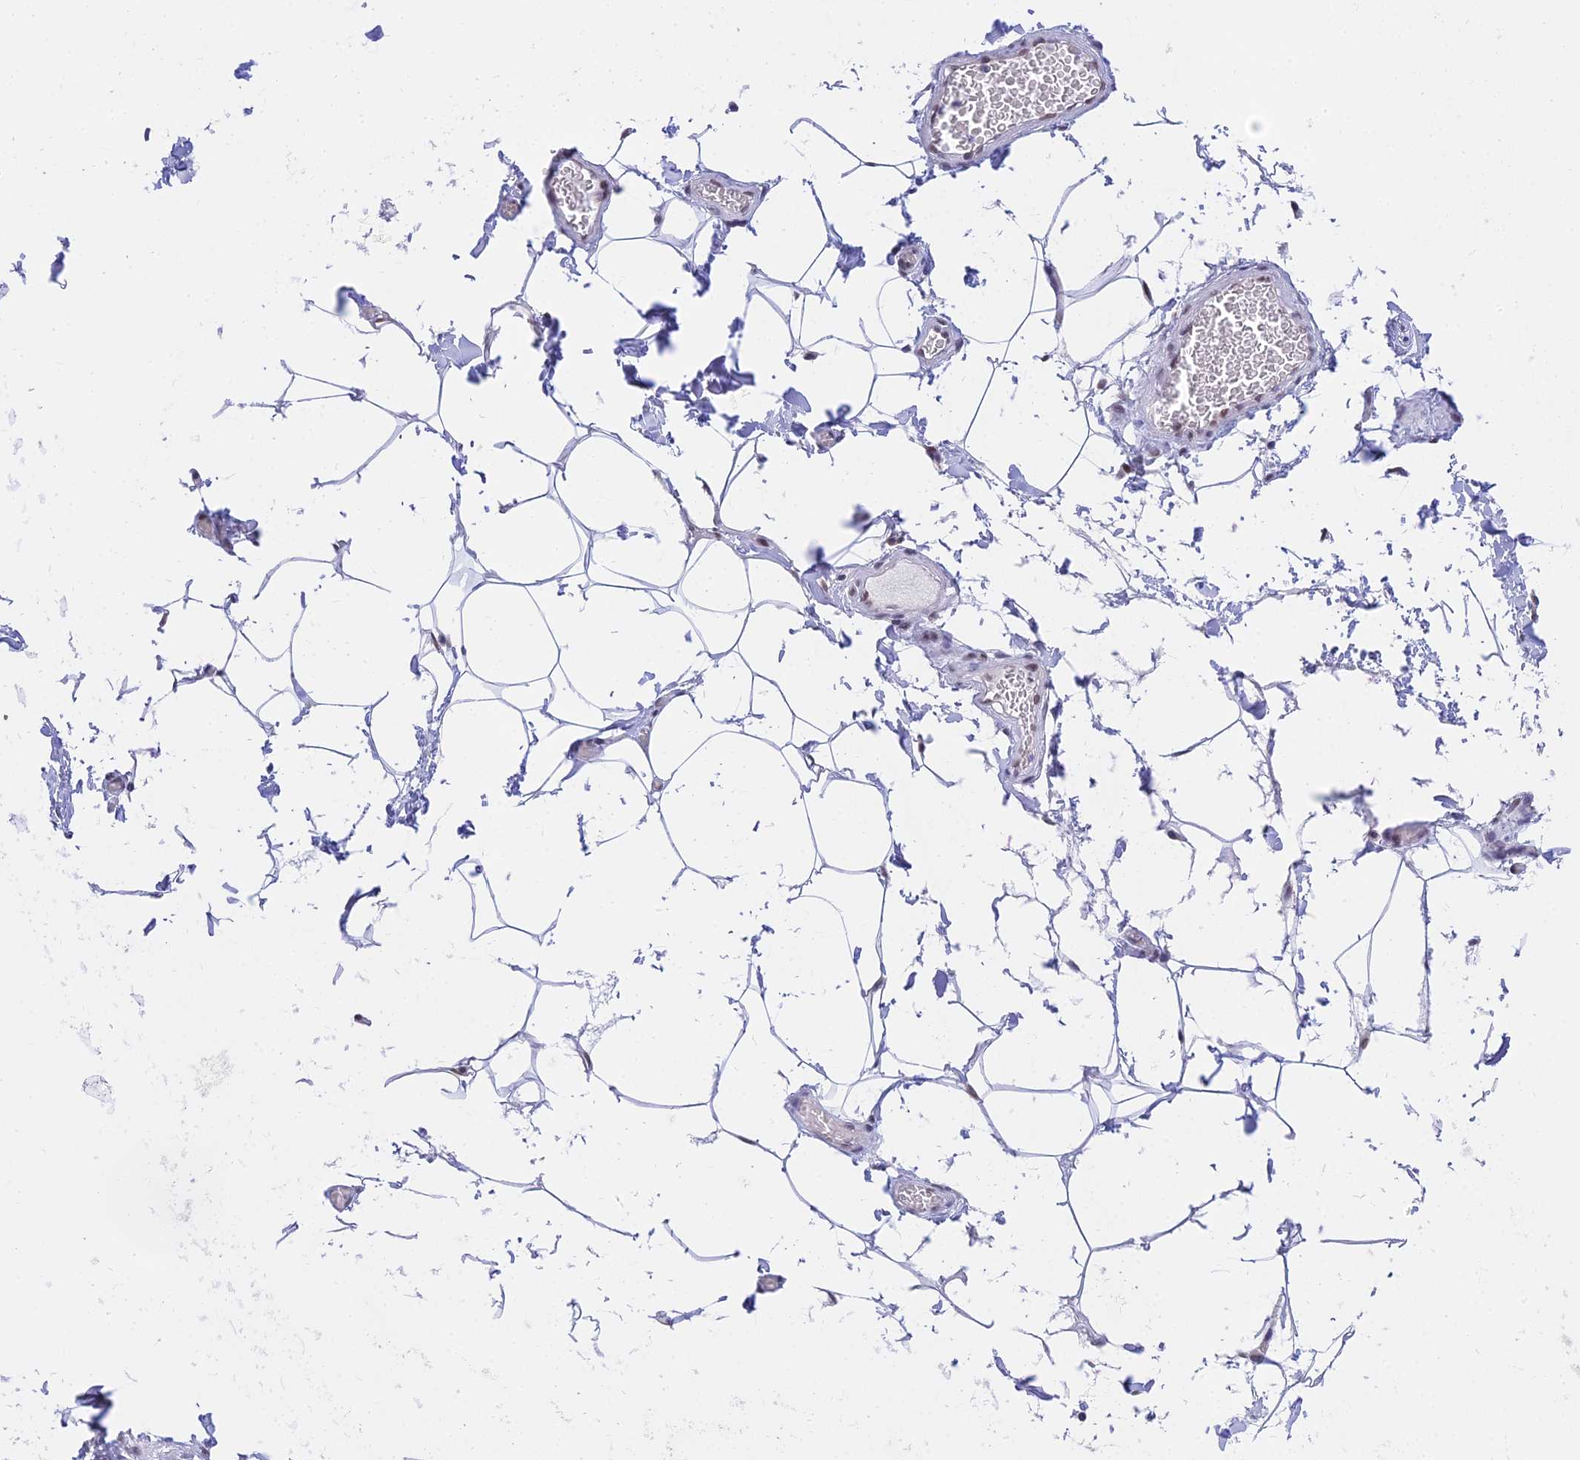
{"staining": {"intensity": "negative", "quantity": "none", "location": "none"}, "tissue": "adipose tissue", "cell_type": "Adipocytes", "image_type": "normal", "snomed": [{"axis": "morphology", "description": "Normal tissue, NOS"}, {"axis": "topography", "description": "Soft tissue"}, {"axis": "topography", "description": "Adipose tissue"}, {"axis": "topography", "description": "Vascular tissue"}, {"axis": "topography", "description": "Peripheral nerve tissue"}], "caption": "There is no significant expression in adipocytes of adipose tissue. (DAB IHC visualized using brightfield microscopy, high magnification).", "gene": "C2orf49", "patient": {"sex": "male", "age": 46}}